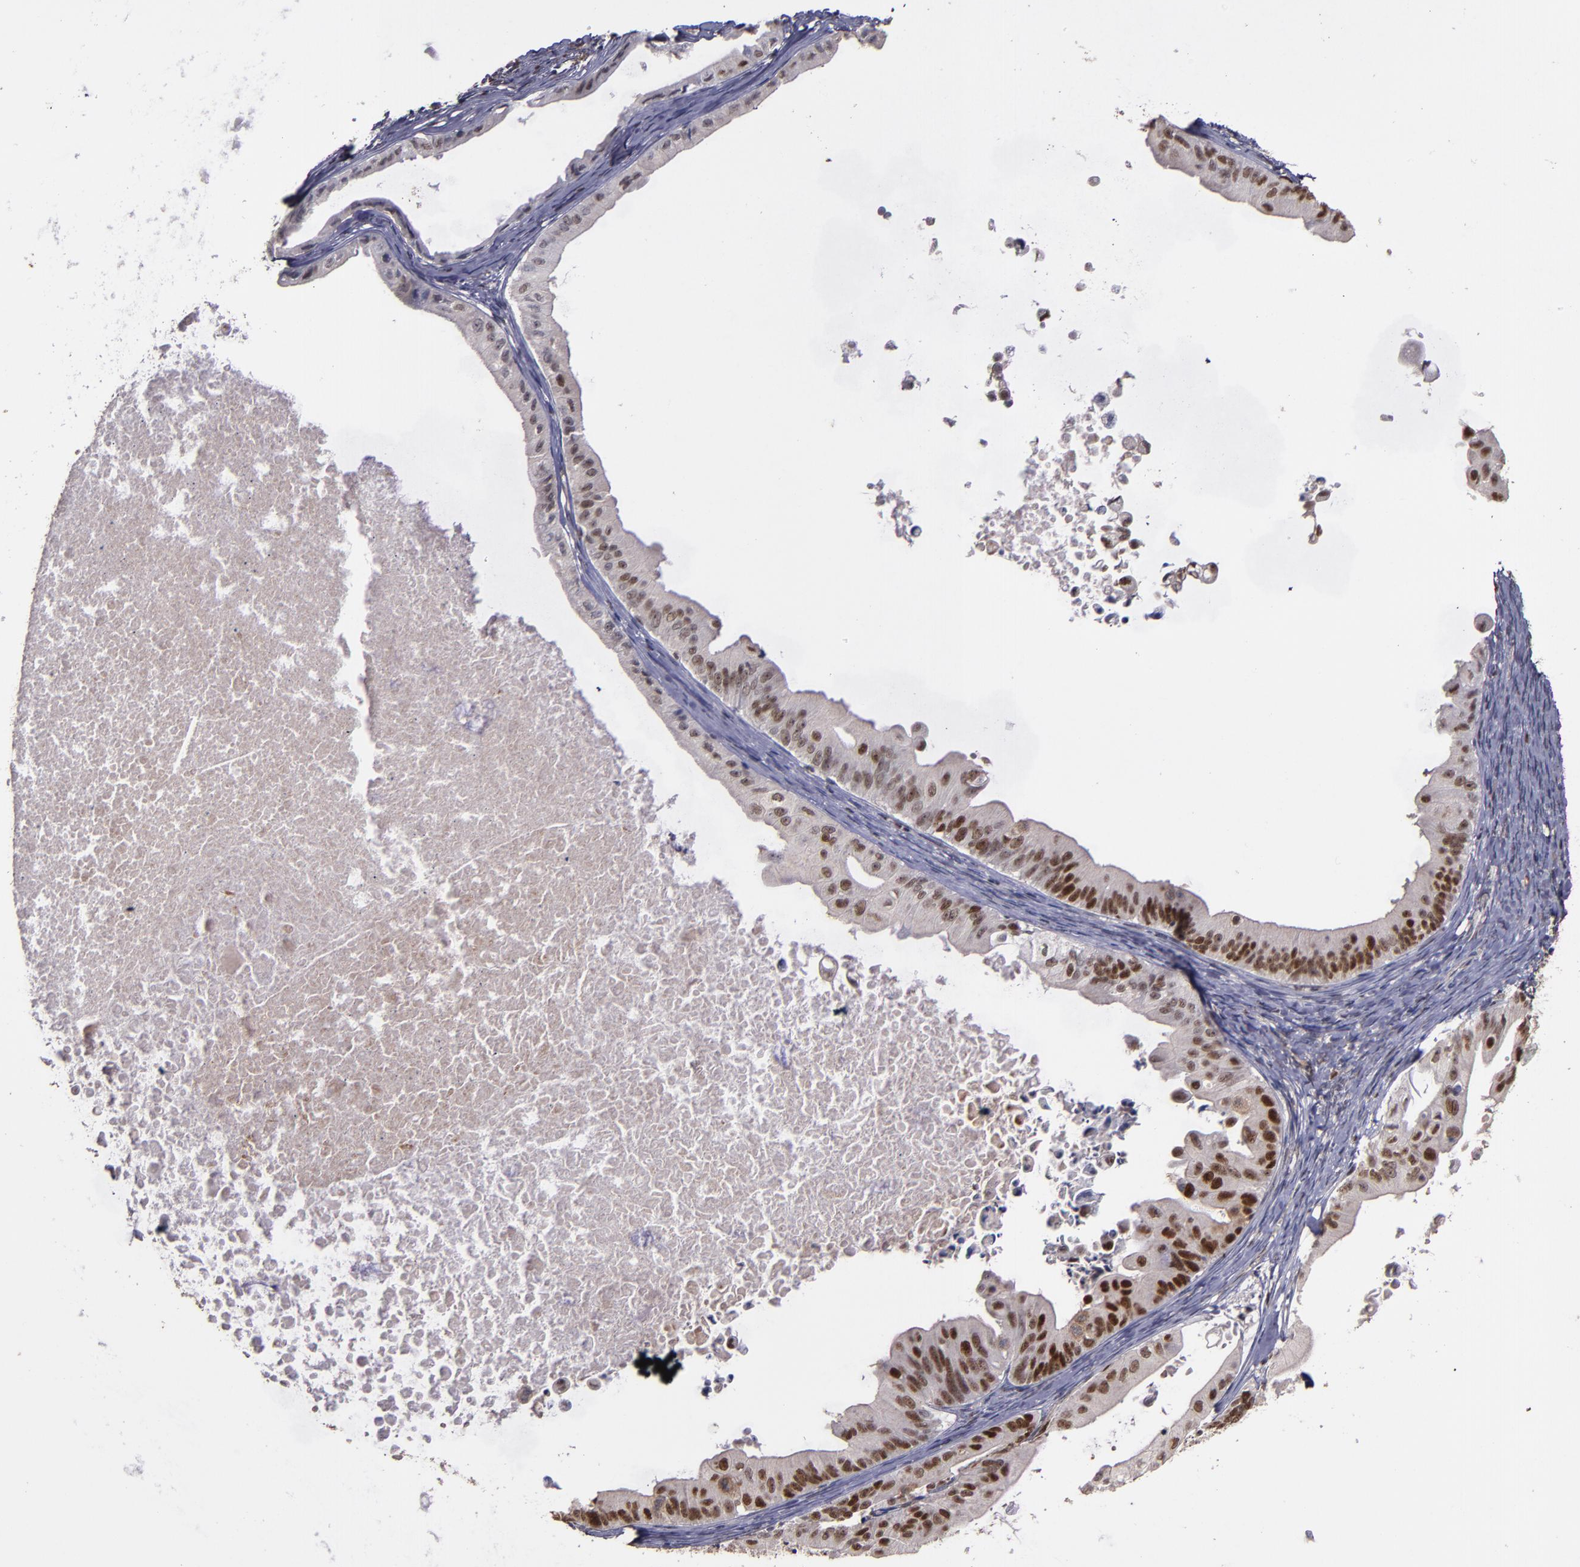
{"staining": {"intensity": "strong", "quantity": ">75%", "location": "nuclear"}, "tissue": "ovarian cancer", "cell_type": "Tumor cells", "image_type": "cancer", "snomed": [{"axis": "morphology", "description": "Cystadenocarcinoma, mucinous, NOS"}, {"axis": "topography", "description": "Ovary"}], "caption": "A high amount of strong nuclear positivity is appreciated in about >75% of tumor cells in ovarian mucinous cystadenocarcinoma tissue.", "gene": "CHEK2", "patient": {"sex": "female", "age": 37}}